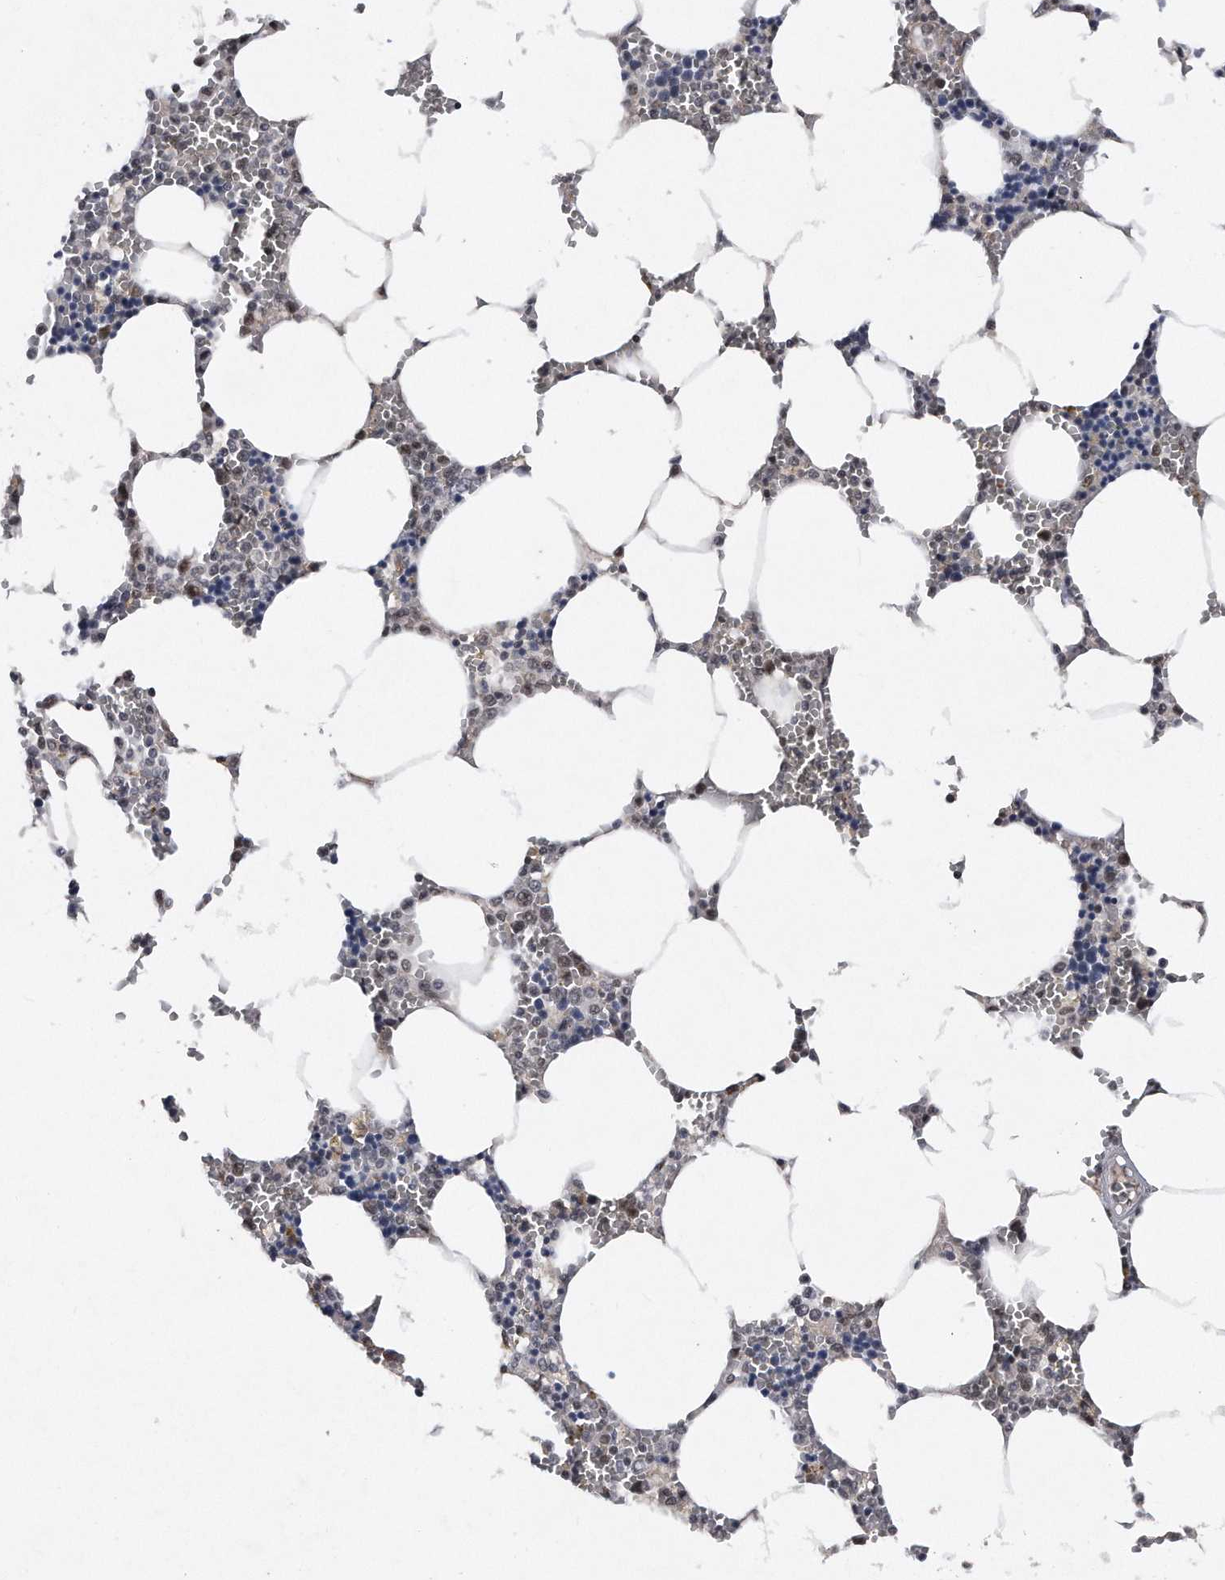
{"staining": {"intensity": "moderate", "quantity": "25%-75%", "location": "nuclear"}, "tissue": "bone marrow", "cell_type": "Hematopoietic cells", "image_type": "normal", "snomed": [{"axis": "morphology", "description": "Normal tissue, NOS"}, {"axis": "topography", "description": "Bone marrow"}], "caption": "Human bone marrow stained with a brown dye displays moderate nuclear positive expression in about 25%-75% of hematopoietic cells.", "gene": "VIRMA", "patient": {"sex": "male", "age": 70}}